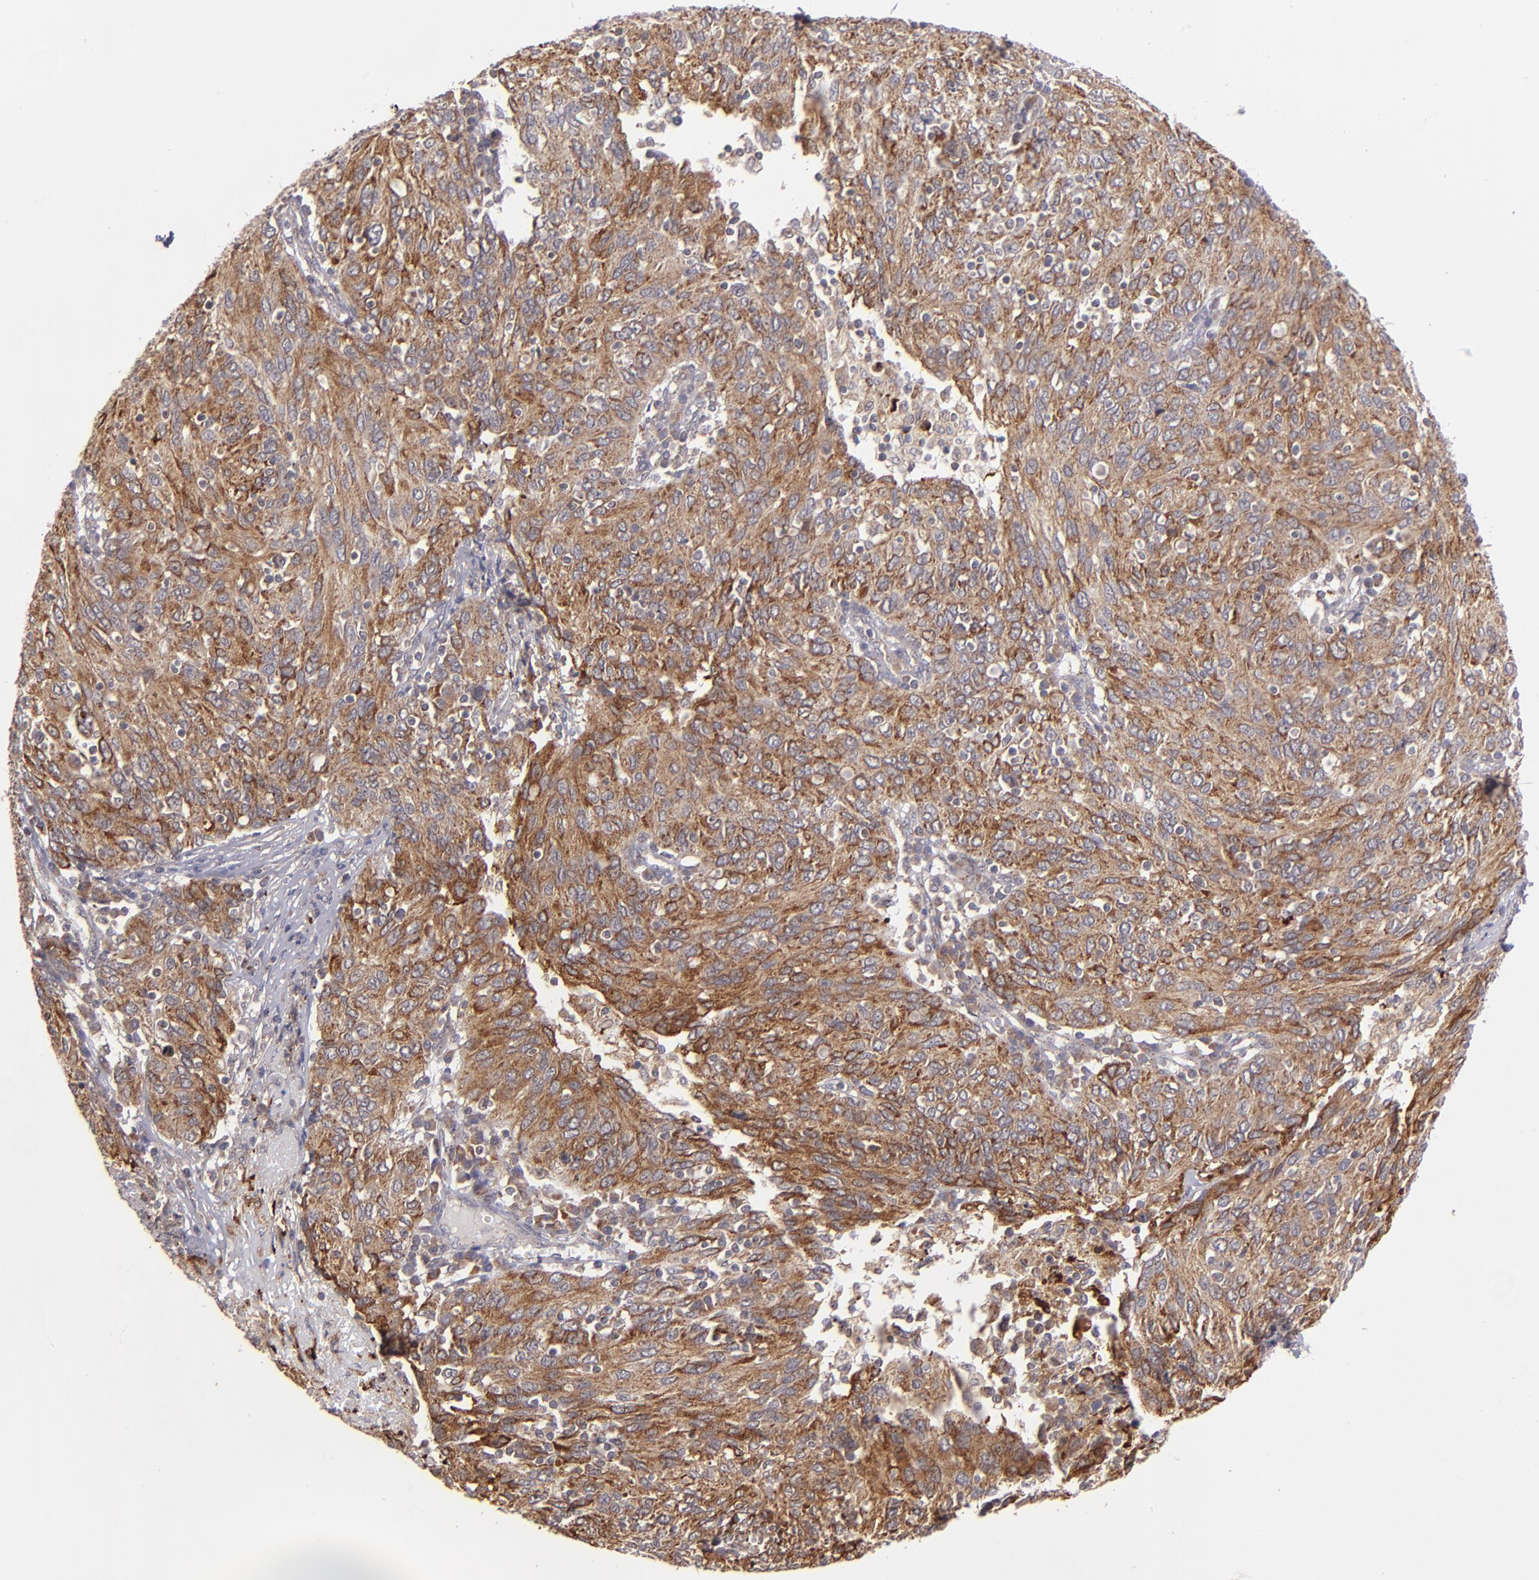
{"staining": {"intensity": "moderate", "quantity": ">75%", "location": "cytoplasmic/membranous"}, "tissue": "ovarian cancer", "cell_type": "Tumor cells", "image_type": "cancer", "snomed": [{"axis": "morphology", "description": "Carcinoma, endometroid"}, {"axis": "topography", "description": "Ovary"}], "caption": "A brown stain shows moderate cytoplasmic/membranous positivity of a protein in human ovarian cancer (endometroid carcinoma) tumor cells.", "gene": "ZFYVE1", "patient": {"sex": "female", "age": 50}}